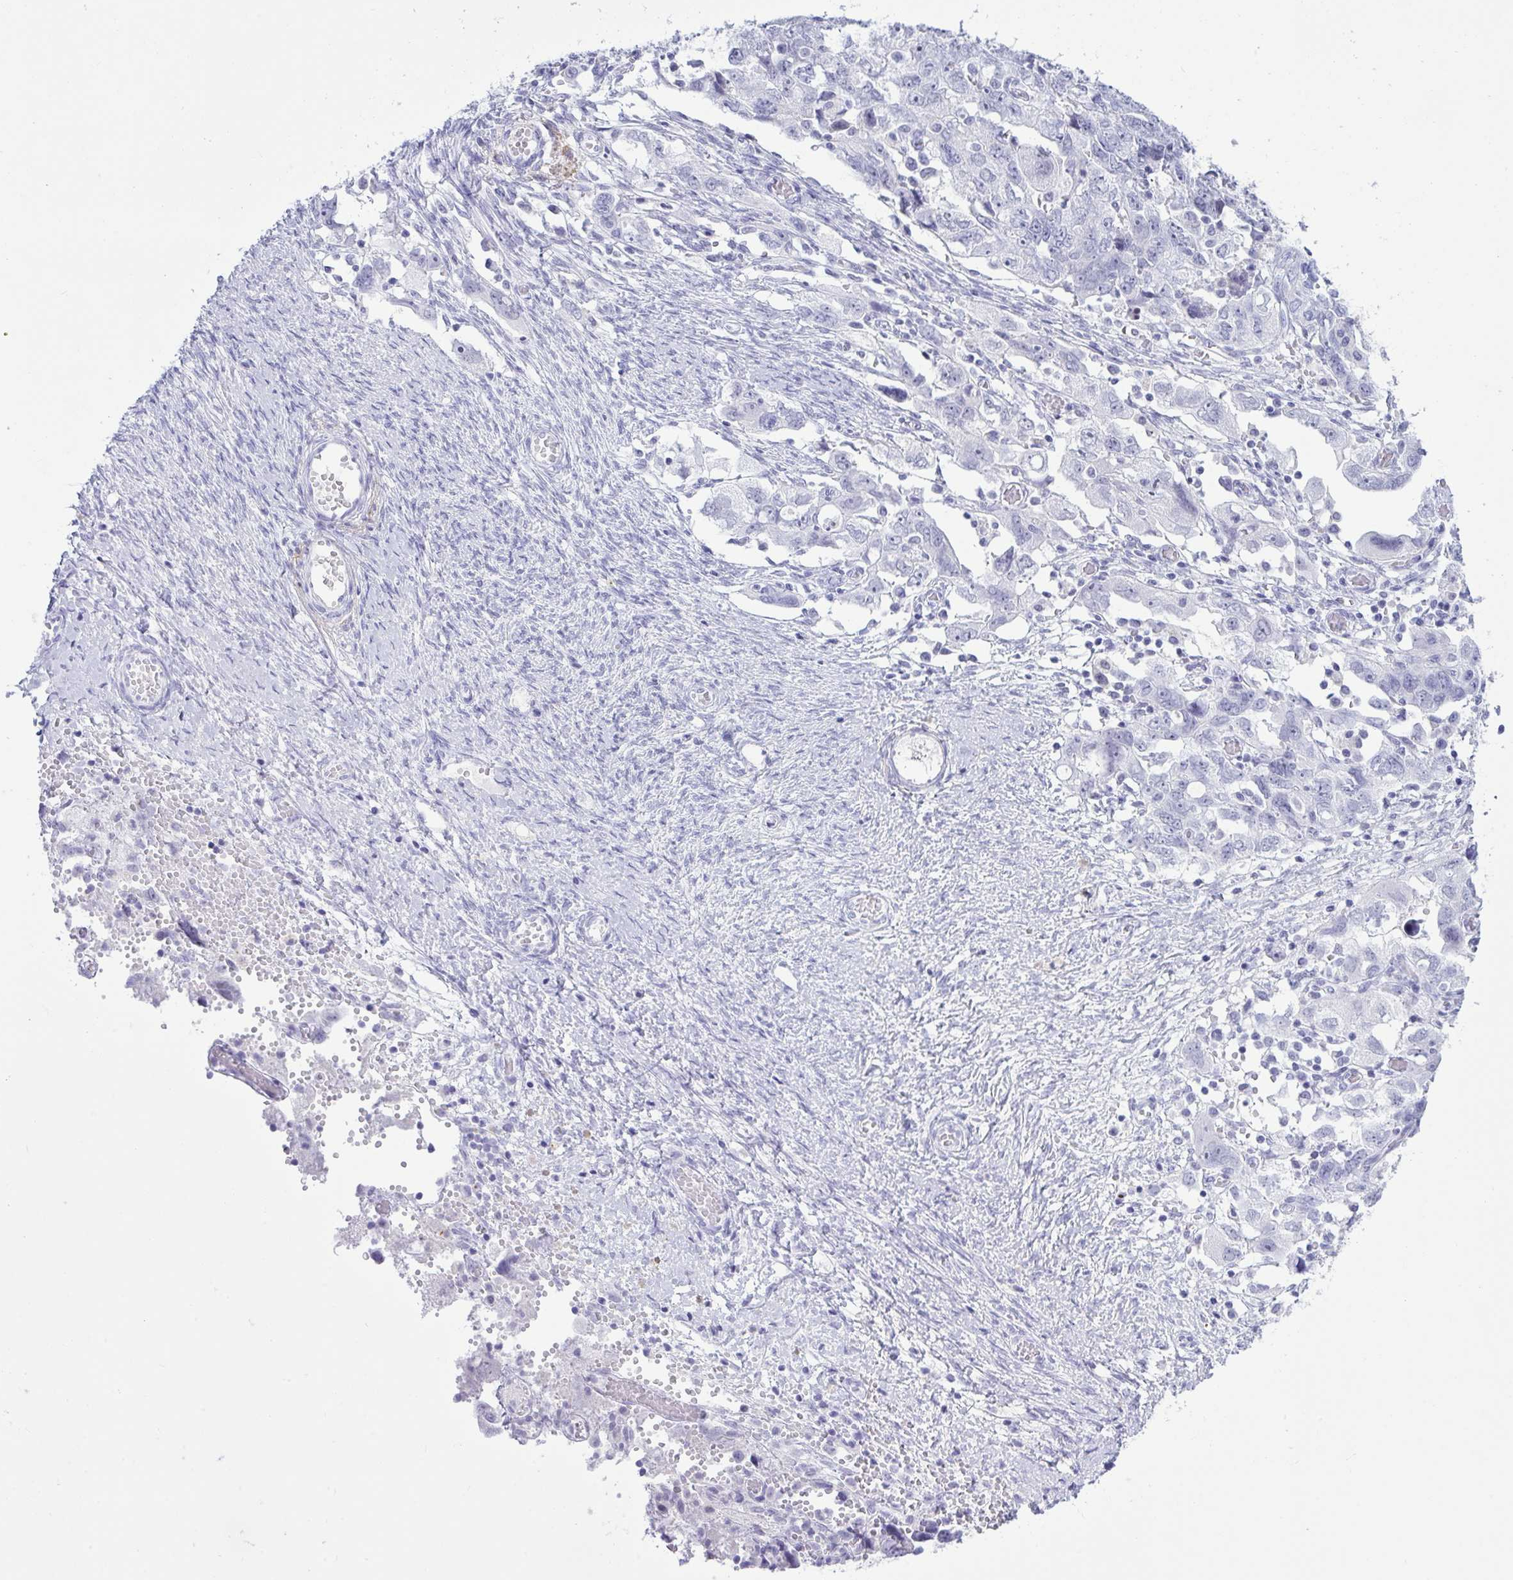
{"staining": {"intensity": "negative", "quantity": "none", "location": "none"}, "tissue": "ovarian cancer", "cell_type": "Tumor cells", "image_type": "cancer", "snomed": [{"axis": "morphology", "description": "Carcinoma, NOS"}, {"axis": "morphology", "description": "Cystadenocarcinoma, serous, NOS"}, {"axis": "topography", "description": "Ovary"}], "caption": "Protein analysis of ovarian cancer (carcinoma) exhibits no significant positivity in tumor cells.", "gene": "ELN", "patient": {"sex": "female", "age": 69}}